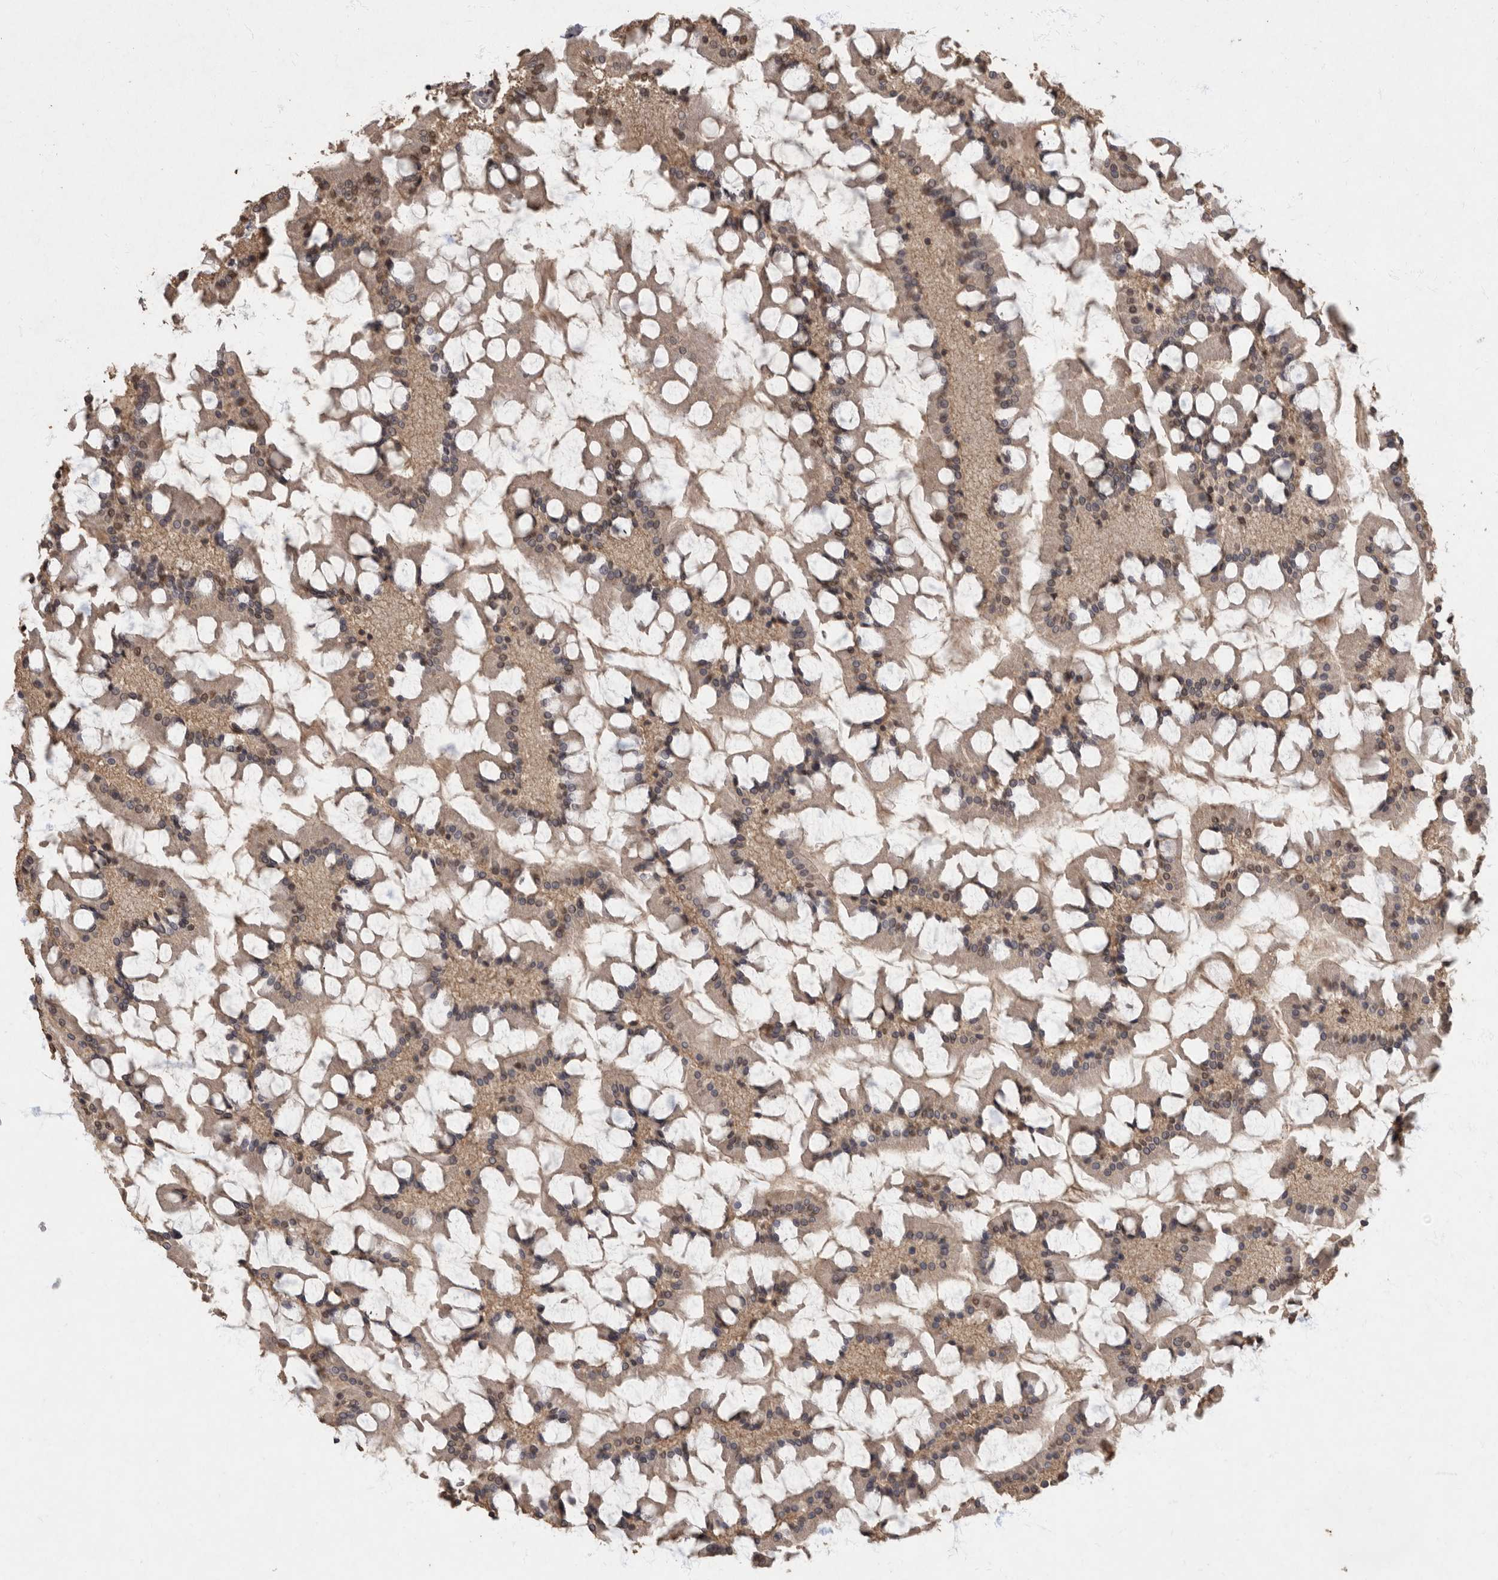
{"staining": {"intensity": "moderate", "quantity": ">75%", "location": "cytoplasmic/membranous,nuclear"}, "tissue": "small intestine", "cell_type": "Glandular cells", "image_type": "normal", "snomed": [{"axis": "morphology", "description": "Normal tissue, NOS"}, {"axis": "topography", "description": "Small intestine"}], "caption": "Protein analysis of normal small intestine exhibits moderate cytoplasmic/membranous,nuclear staining in approximately >75% of glandular cells.", "gene": "NBL1", "patient": {"sex": "male", "age": 41}}